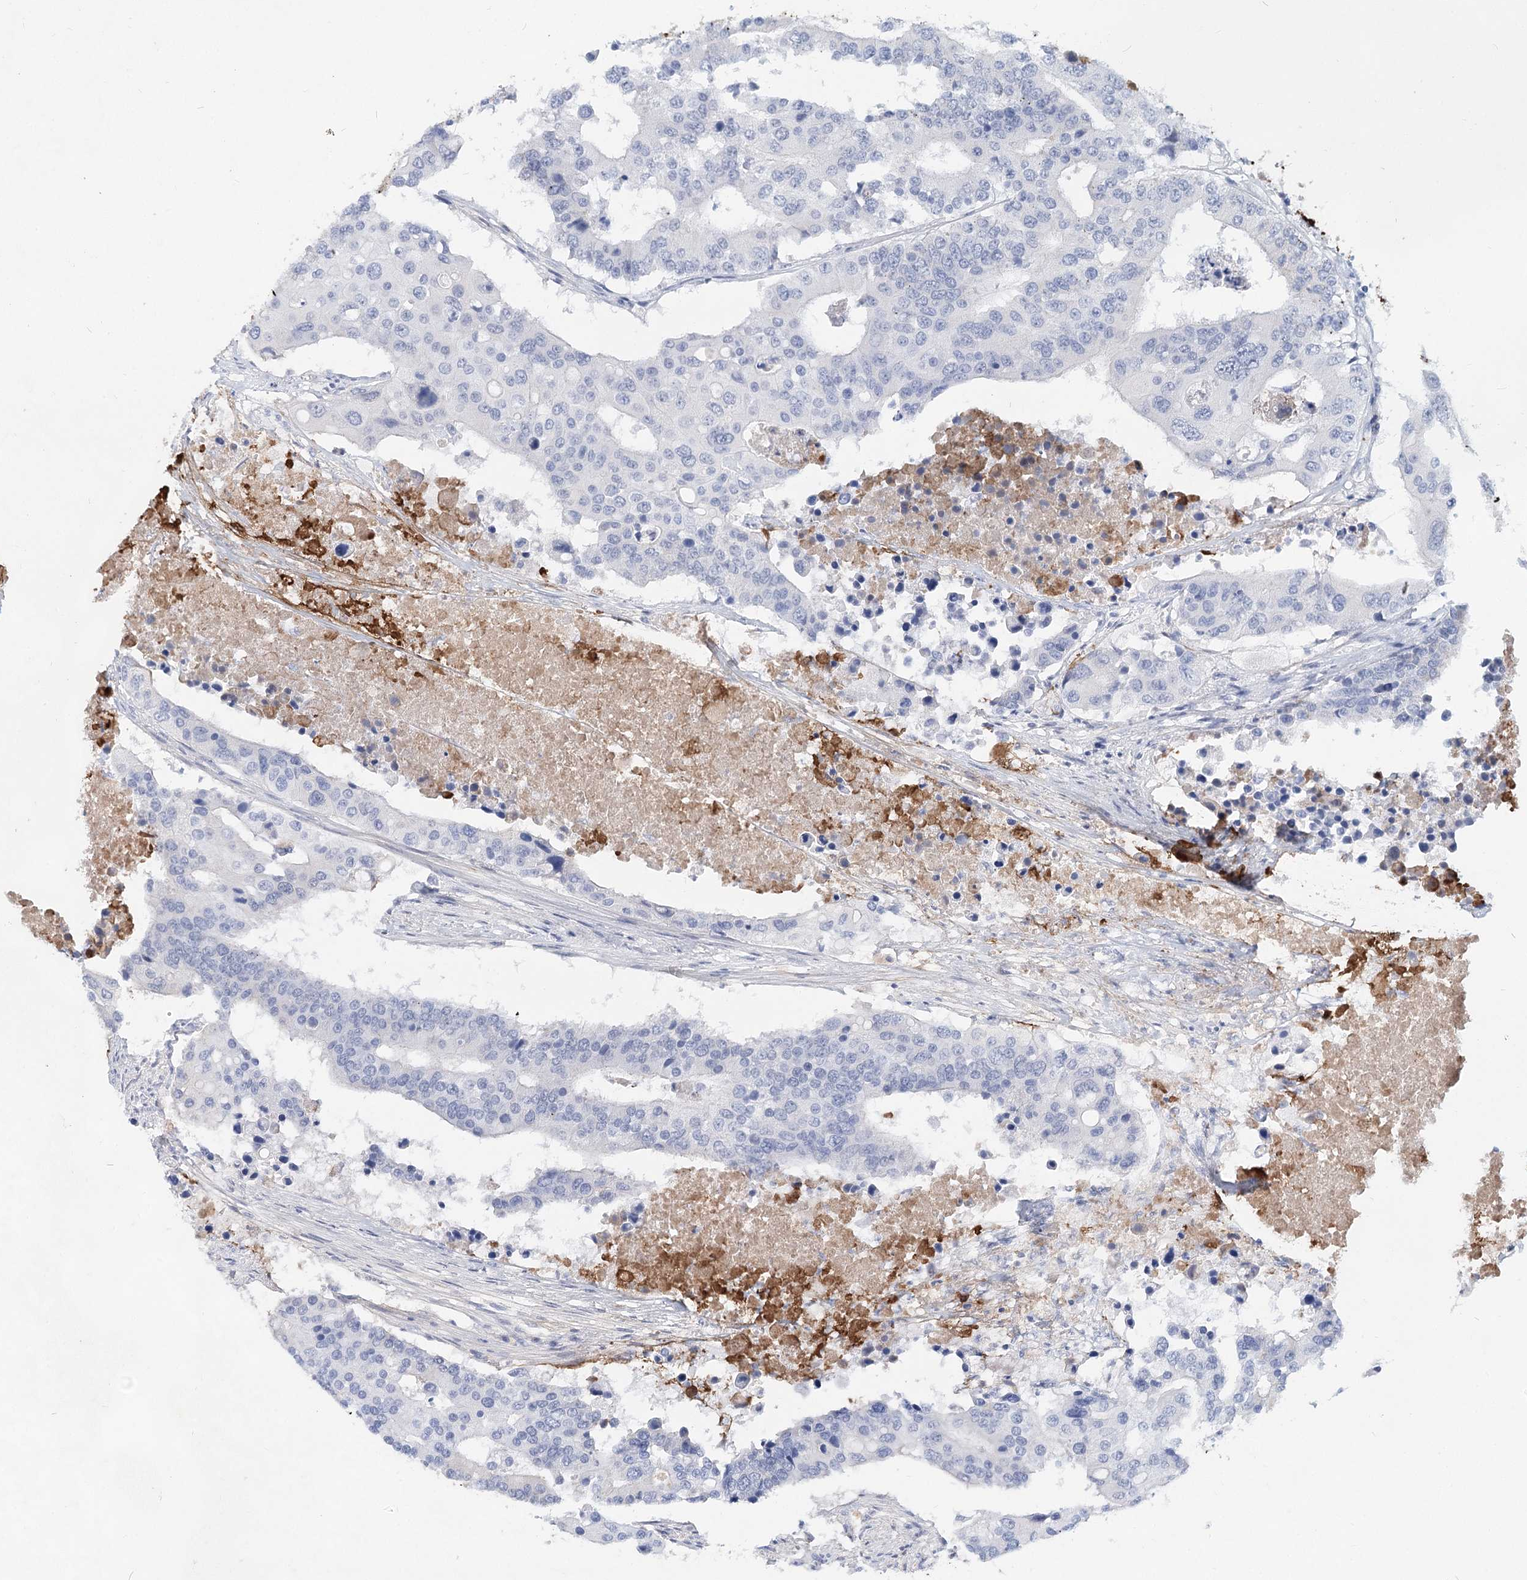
{"staining": {"intensity": "negative", "quantity": "none", "location": "none"}, "tissue": "colorectal cancer", "cell_type": "Tumor cells", "image_type": "cancer", "snomed": [{"axis": "morphology", "description": "Adenocarcinoma, NOS"}, {"axis": "topography", "description": "Colon"}], "caption": "DAB immunohistochemical staining of colorectal cancer demonstrates no significant positivity in tumor cells.", "gene": "TASOR2", "patient": {"sex": "male", "age": 77}}